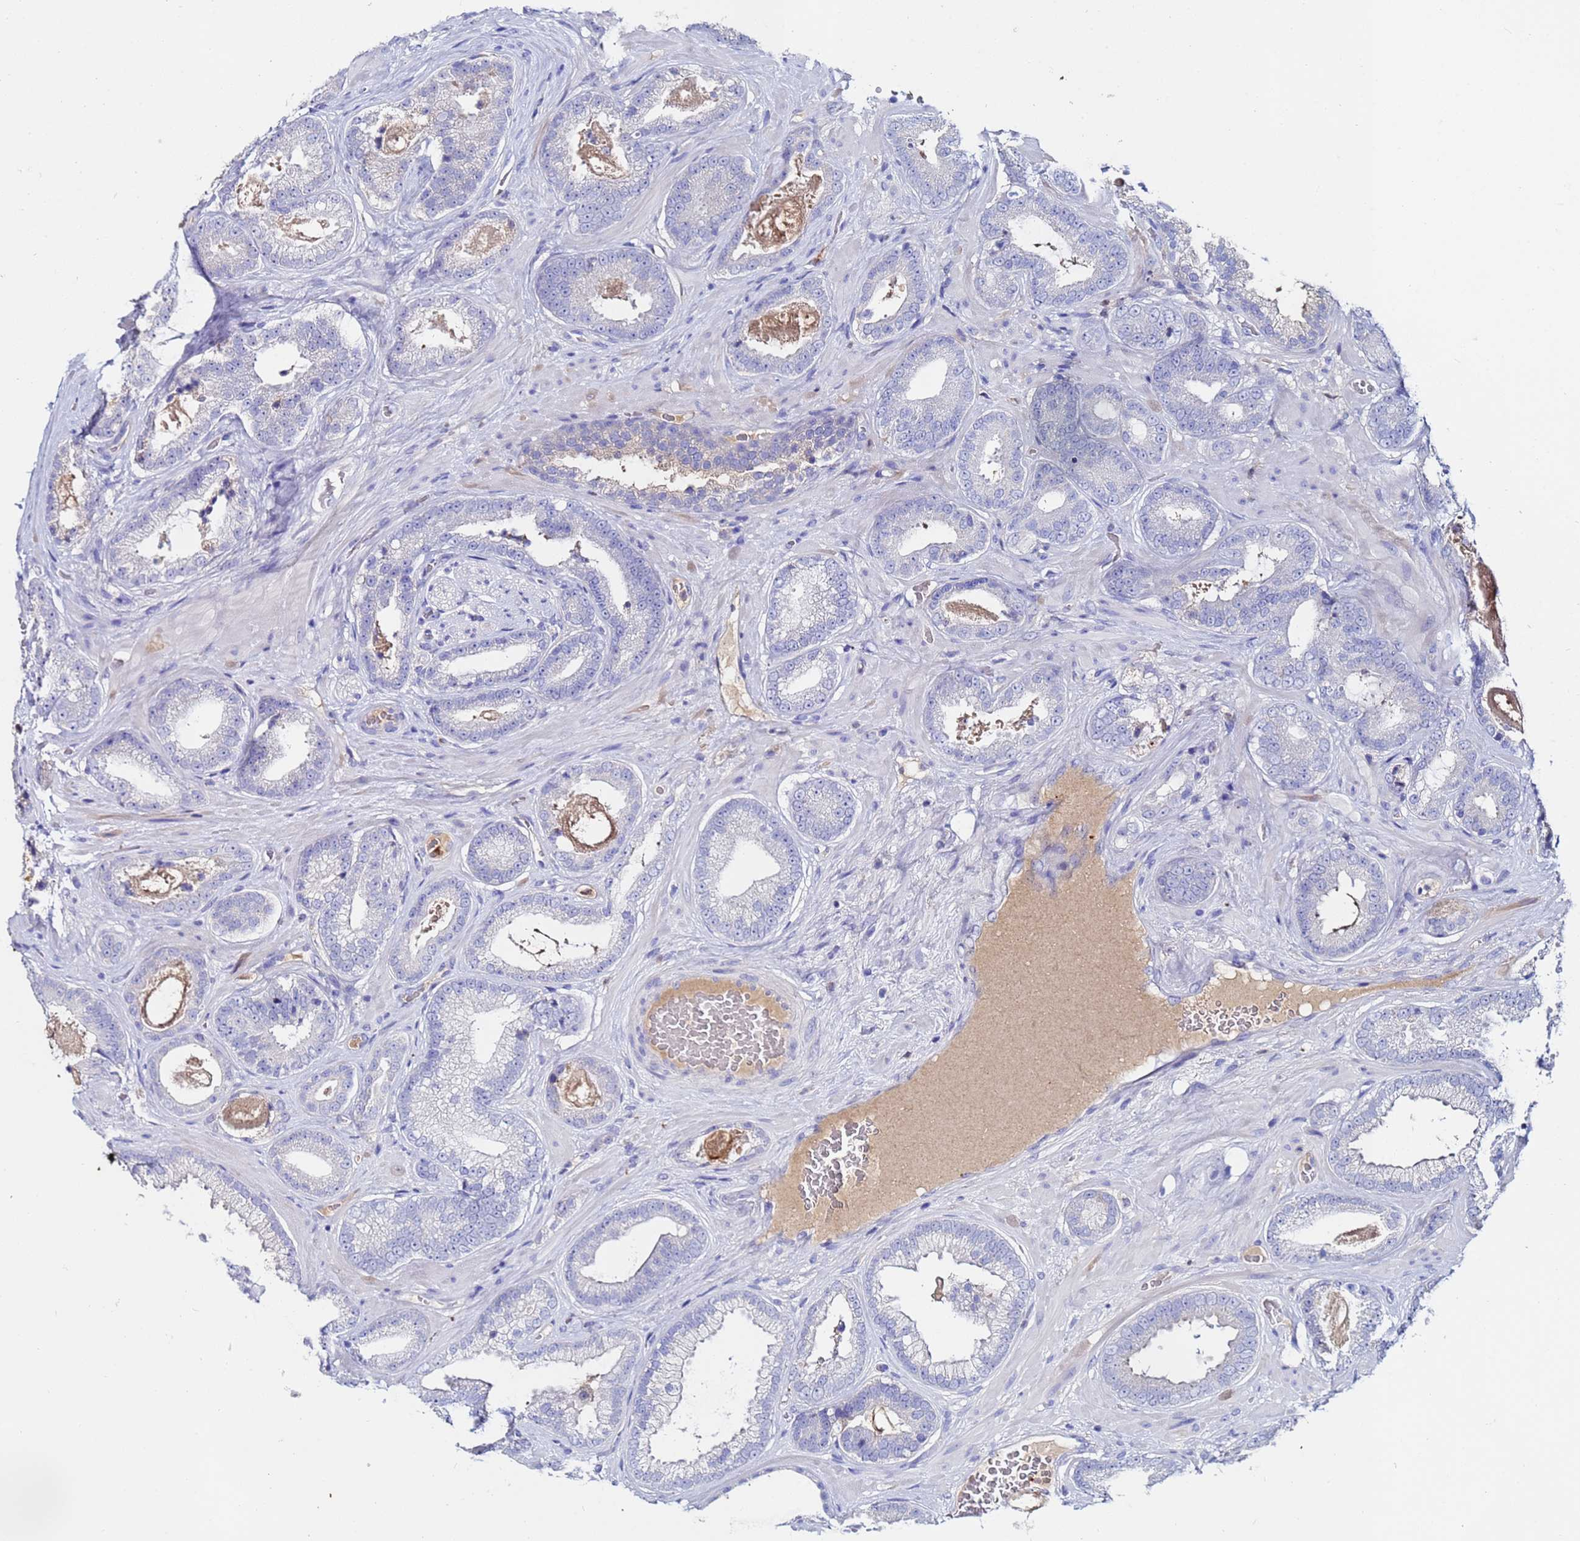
{"staining": {"intensity": "negative", "quantity": "none", "location": "none"}, "tissue": "prostate cancer", "cell_type": "Tumor cells", "image_type": "cancer", "snomed": [{"axis": "morphology", "description": "Adenocarcinoma, Low grade"}, {"axis": "topography", "description": "Prostate"}], "caption": "Immunohistochemistry (IHC) image of neoplastic tissue: prostate low-grade adenocarcinoma stained with DAB (3,3'-diaminobenzidine) shows no significant protein expression in tumor cells. The staining is performed using DAB brown chromogen with nuclei counter-stained in using hematoxylin.", "gene": "TUBAL3", "patient": {"sex": "male", "age": 57}}